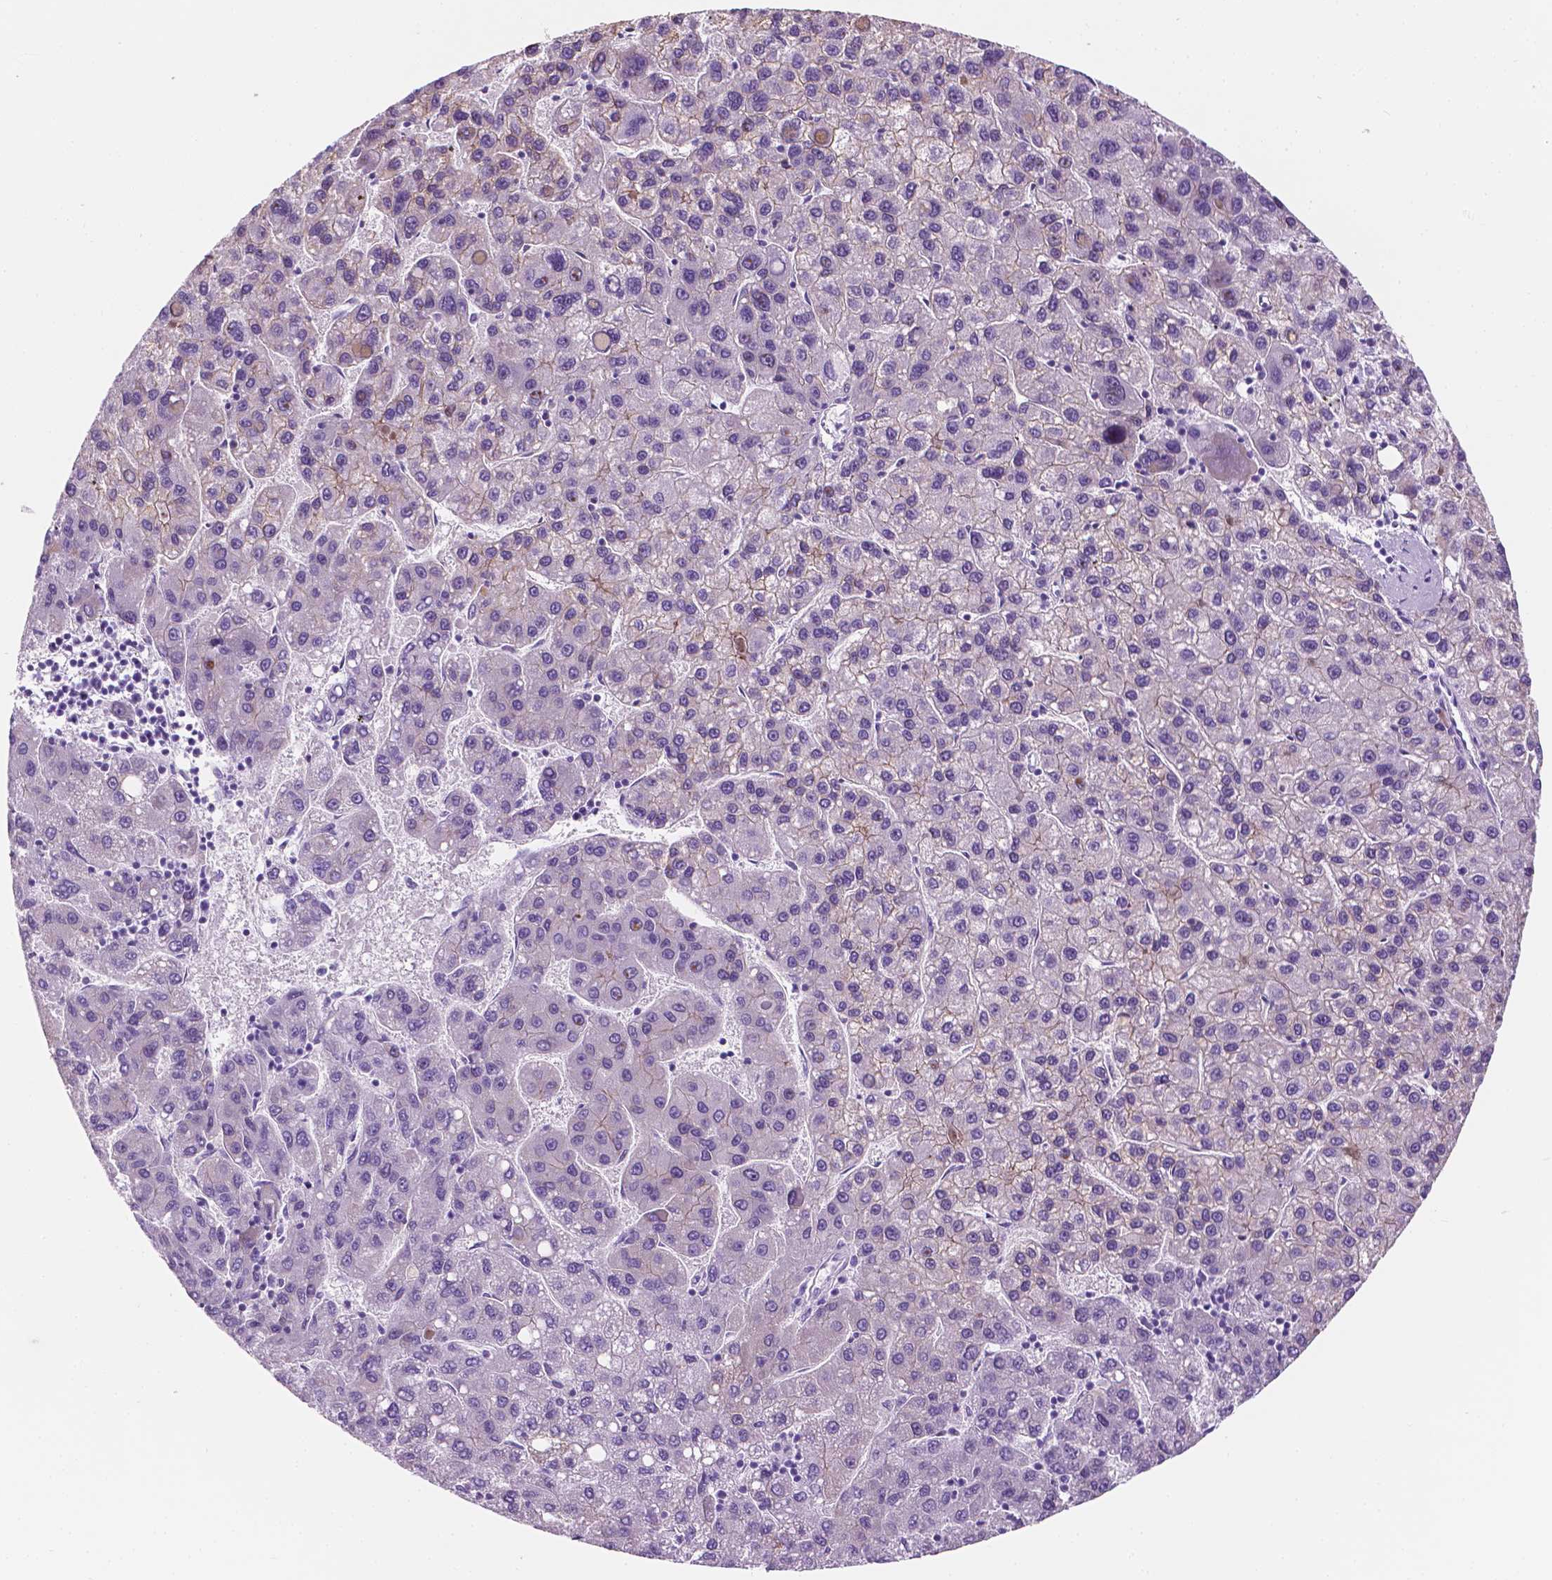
{"staining": {"intensity": "negative", "quantity": "none", "location": "none"}, "tissue": "liver cancer", "cell_type": "Tumor cells", "image_type": "cancer", "snomed": [{"axis": "morphology", "description": "Carcinoma, Hepatocellular, NOS"}, {"axis": "topography", "description": "Liver"}], "caption": "Hepatocellular carcinoma (liver) stained for a protein using immunohistochemistry (IHC) shows no staining tumor cells.", "gene": "PPL", "patient": {"sex": "female", "age": 82}}